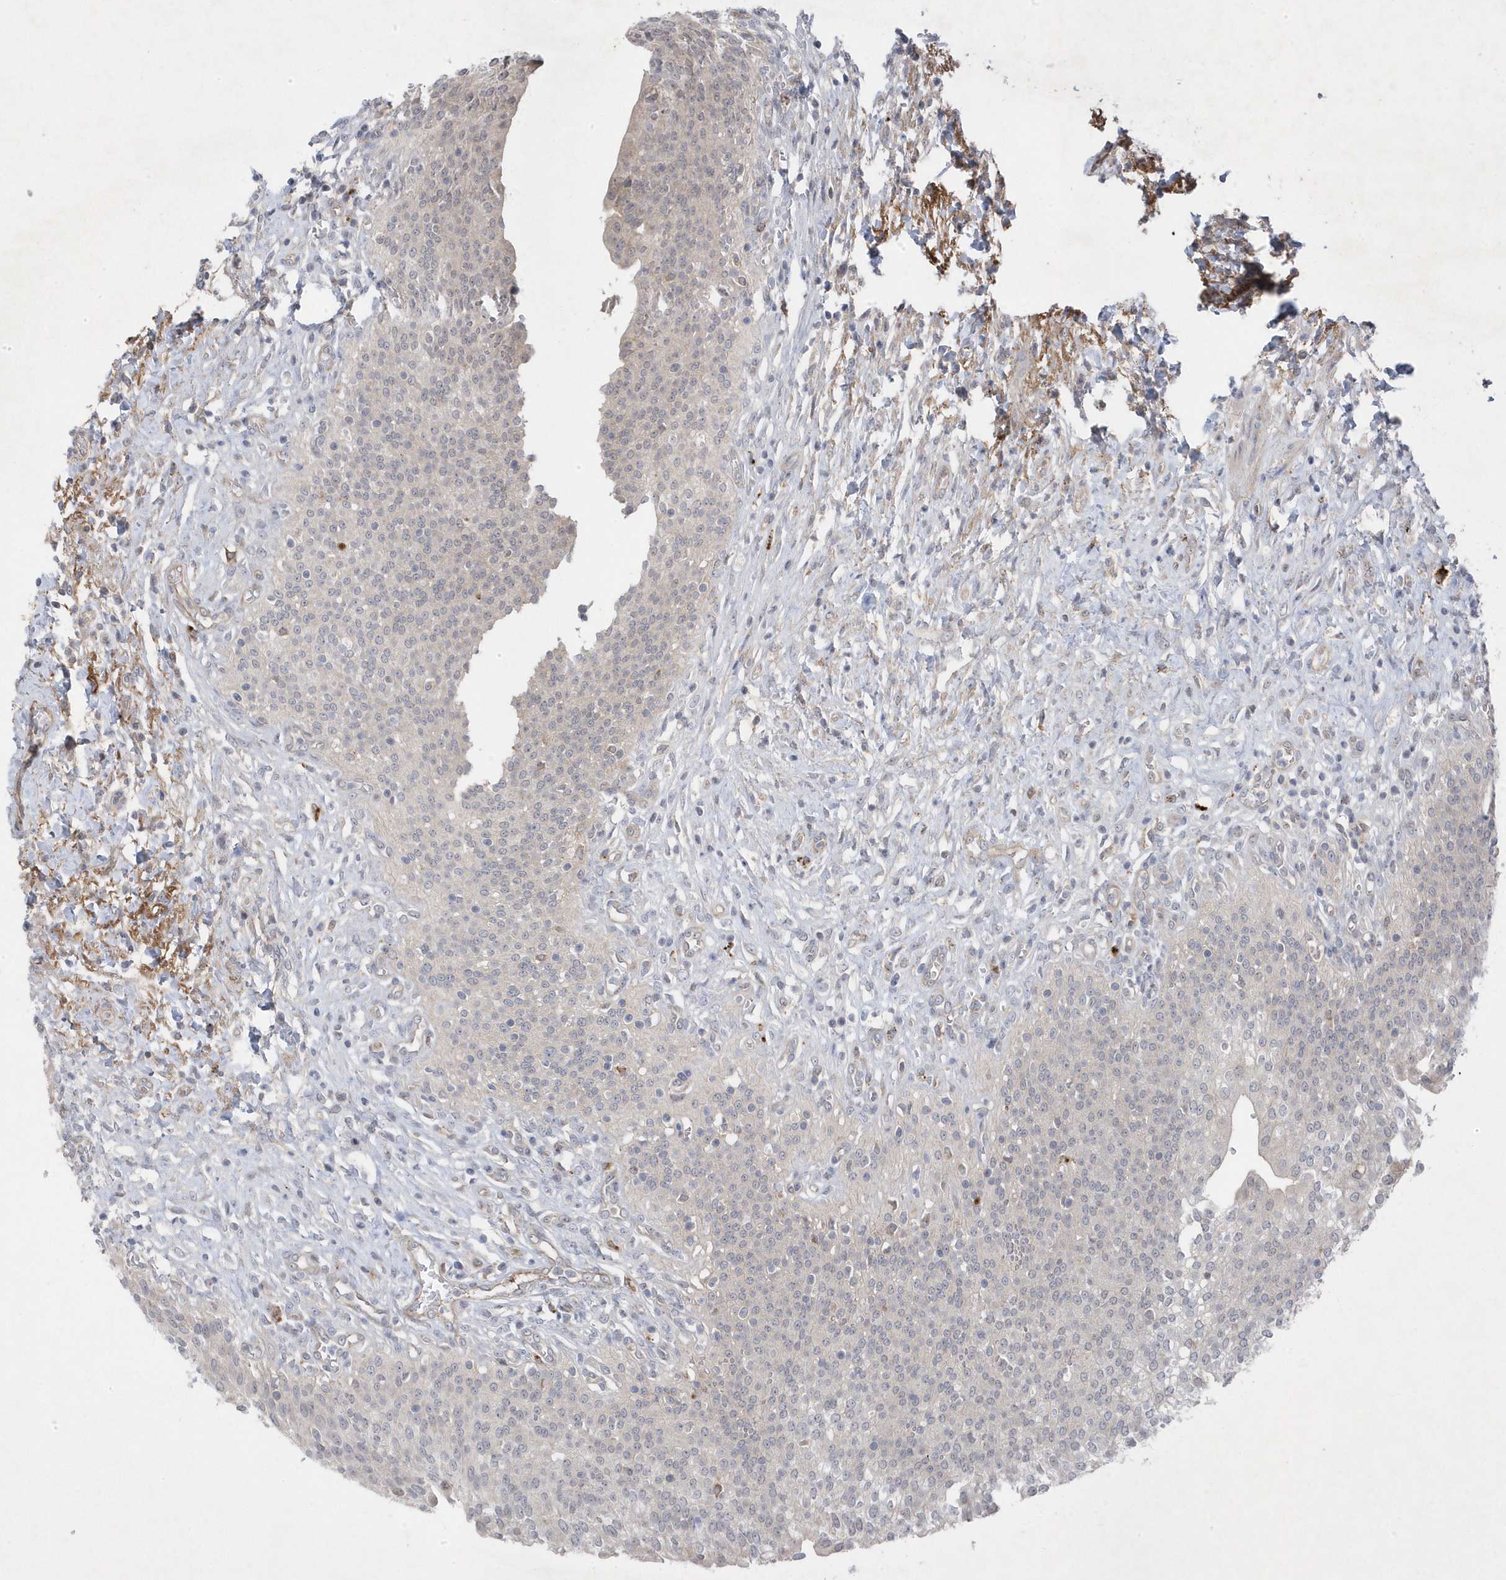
{"staining": {"intensity": "negative", "quantity": "none", "location": "none"}, "tissue": "urothelial cancer", "cell_type": "Tumor cells", "image_type": "cancer", "snomed": [{"axis": "morphology", "description": "Urothelial carcinoma, High grade"}, {"axis": "topography", "description": "Urinary bladder"}], "caption": "This is an immunohistochemistry (IHC) histopathology image of human urothelial cancer. There is no positivity in tumor cells.", "gene": "ANAPC1", "patient": {"sex": "female", "age": 79}}